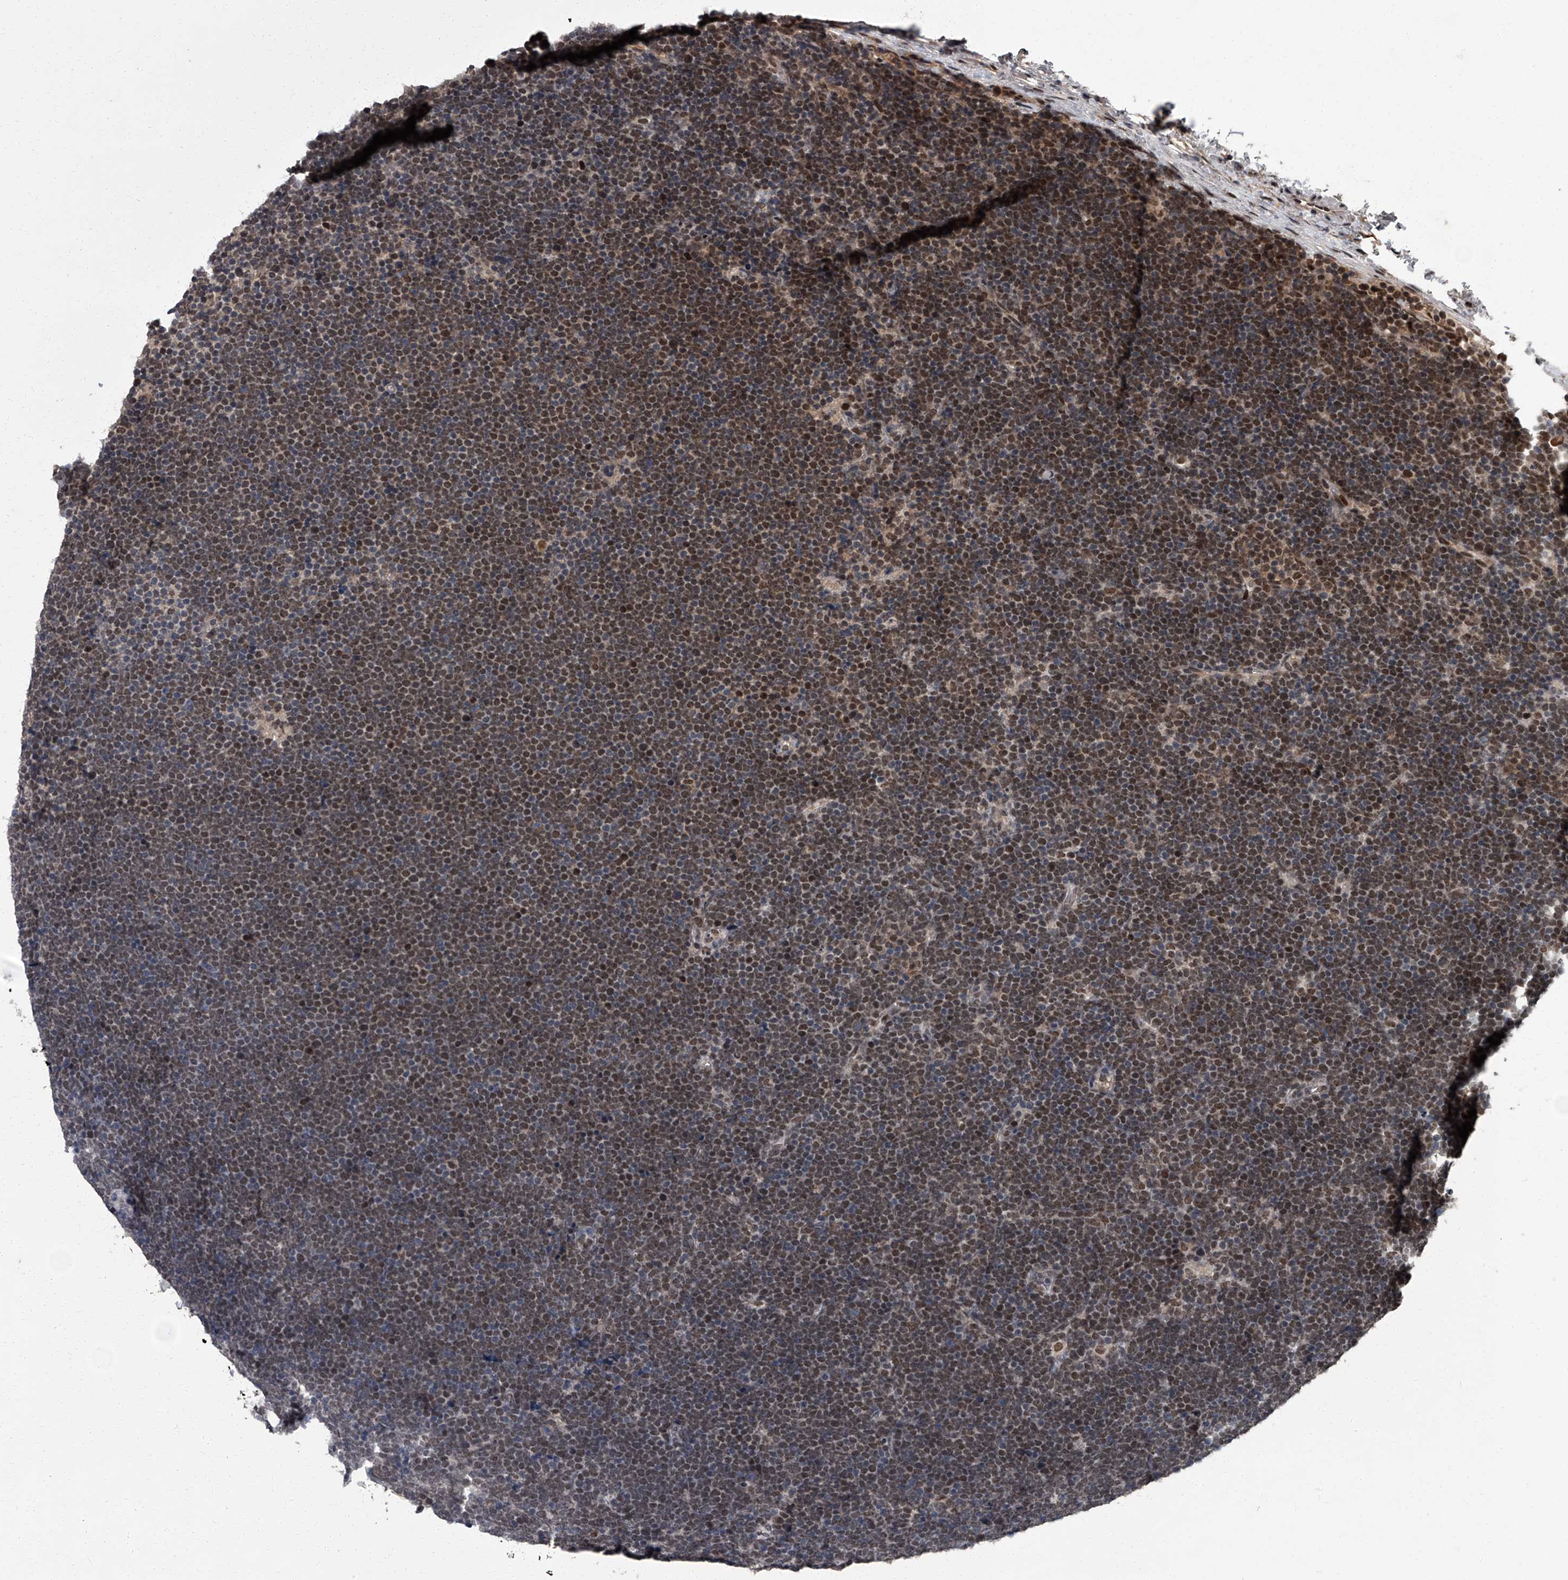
{"staining": {"intensity": "moderate", "quantity": ">75%", "location": "nuclear"}, "tissue": "lymphoma", "cell_type": "Tumor cells", "image_type": "cancer", "snomed": [{"axis": "morphology", "description": "Malignant lymphoma, non-Hodgkin's type, High grade"}, {"axis": "topography", "description": "Lymph node"}], "caption": "Lymphoma stained with a brown dye reveals moderate nuclear positive positivity in approximately >75% of tumor cells.", "gene": "ZNF518B", "patient": {"sex": "male", "age": 13}}